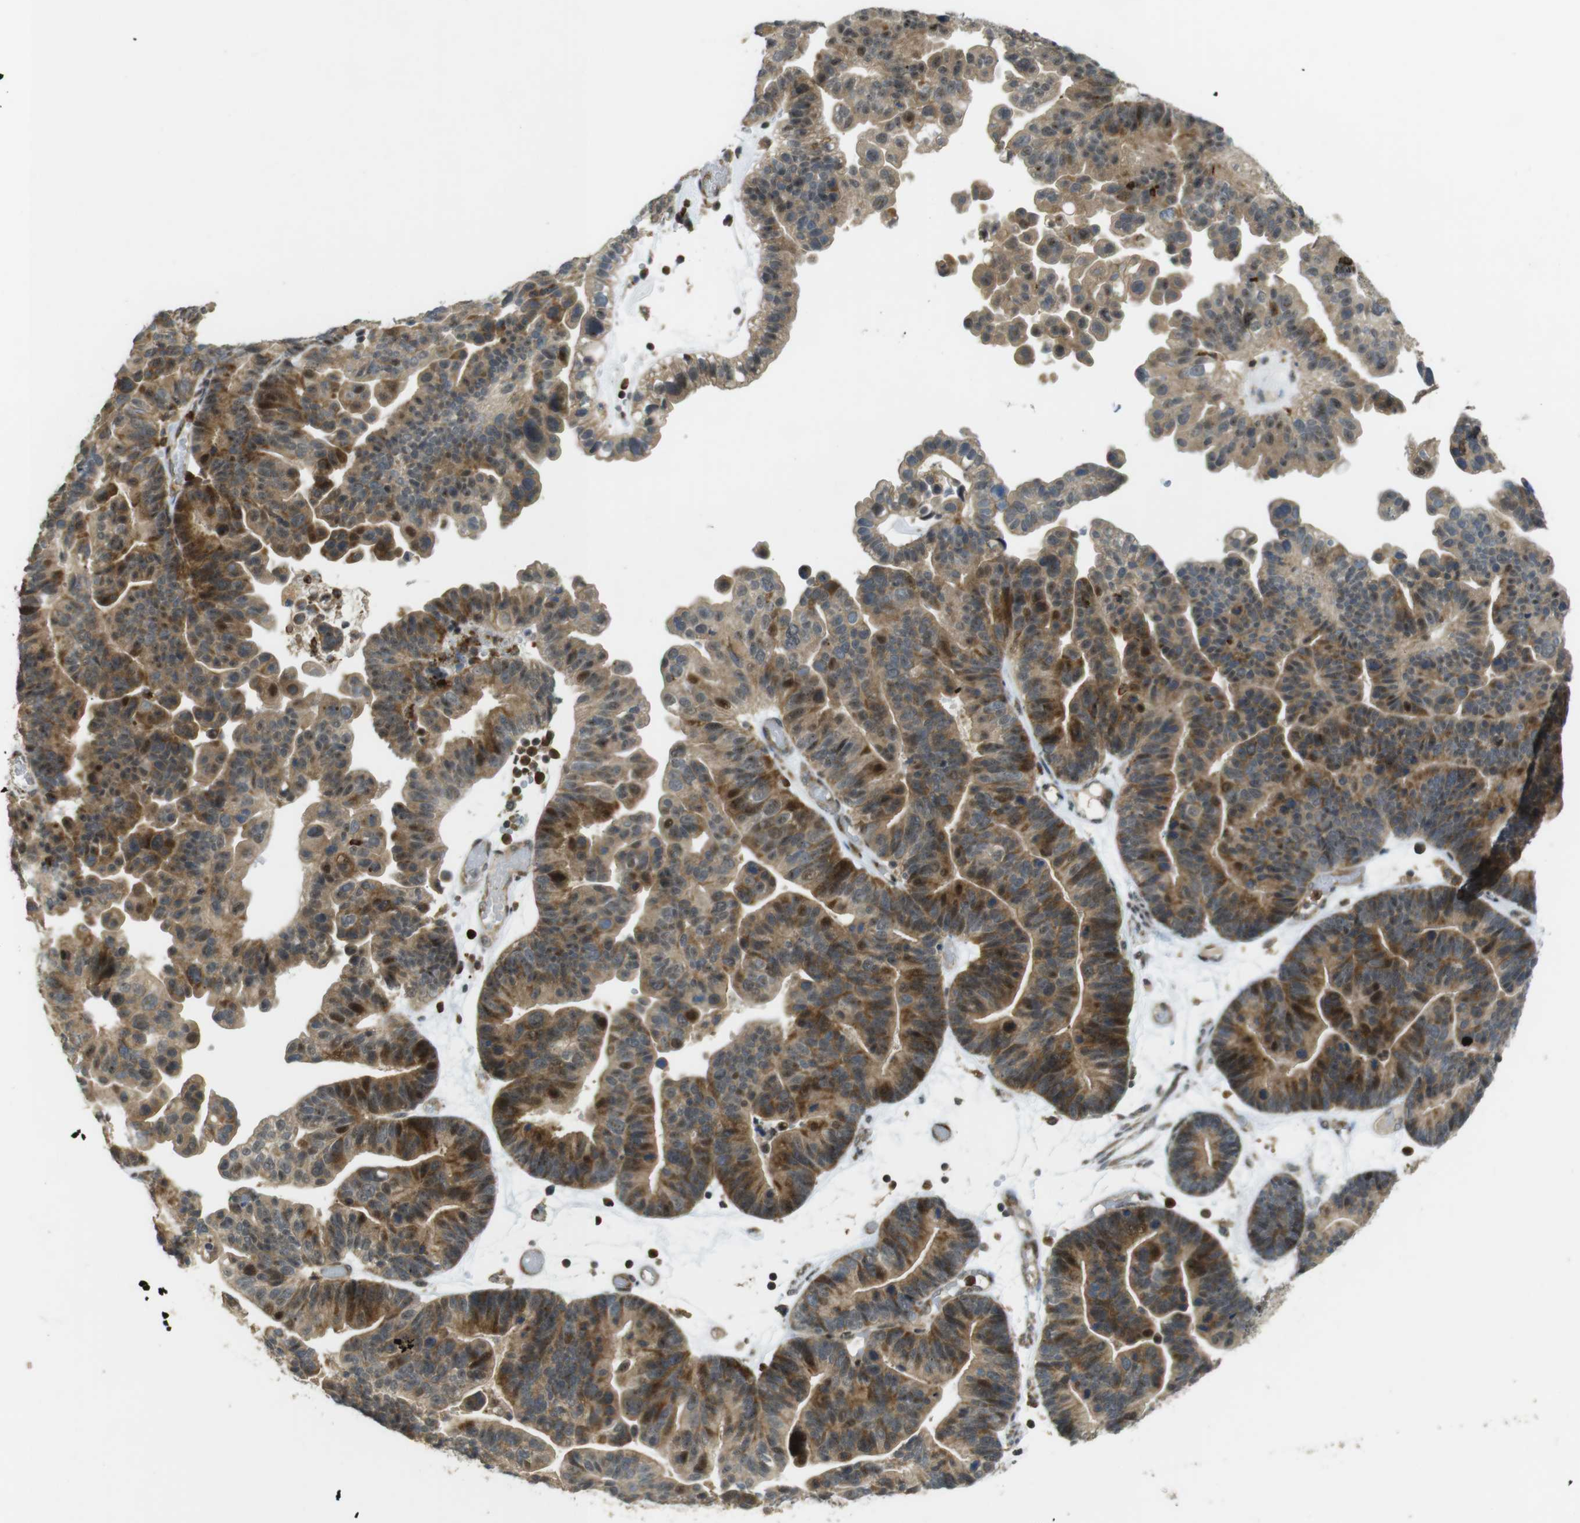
{"staining": {"intensity": "moderate", "quantity": ">75%", "location": "cytoplasmic/membranous,nuclear"}, "tissue": "ovarian cancer", "cell_type": "Tumor cells", "image_type": "cancer", "snomed": [{"axis": "morphology", "description": "Cystadenocarcinoma, serous, NOS"}, {"axis": "topography", "description": "Ovary"}], "caption": "Protein staining of serous cystadenocarcinoma (ovarian) tissue exhibits moderate cytoplasmic/membranous and nuclear staining in approximately >75% of tumor cells.", "gene": "TMX3", "patient": {"sex": "female", "age": 56}}